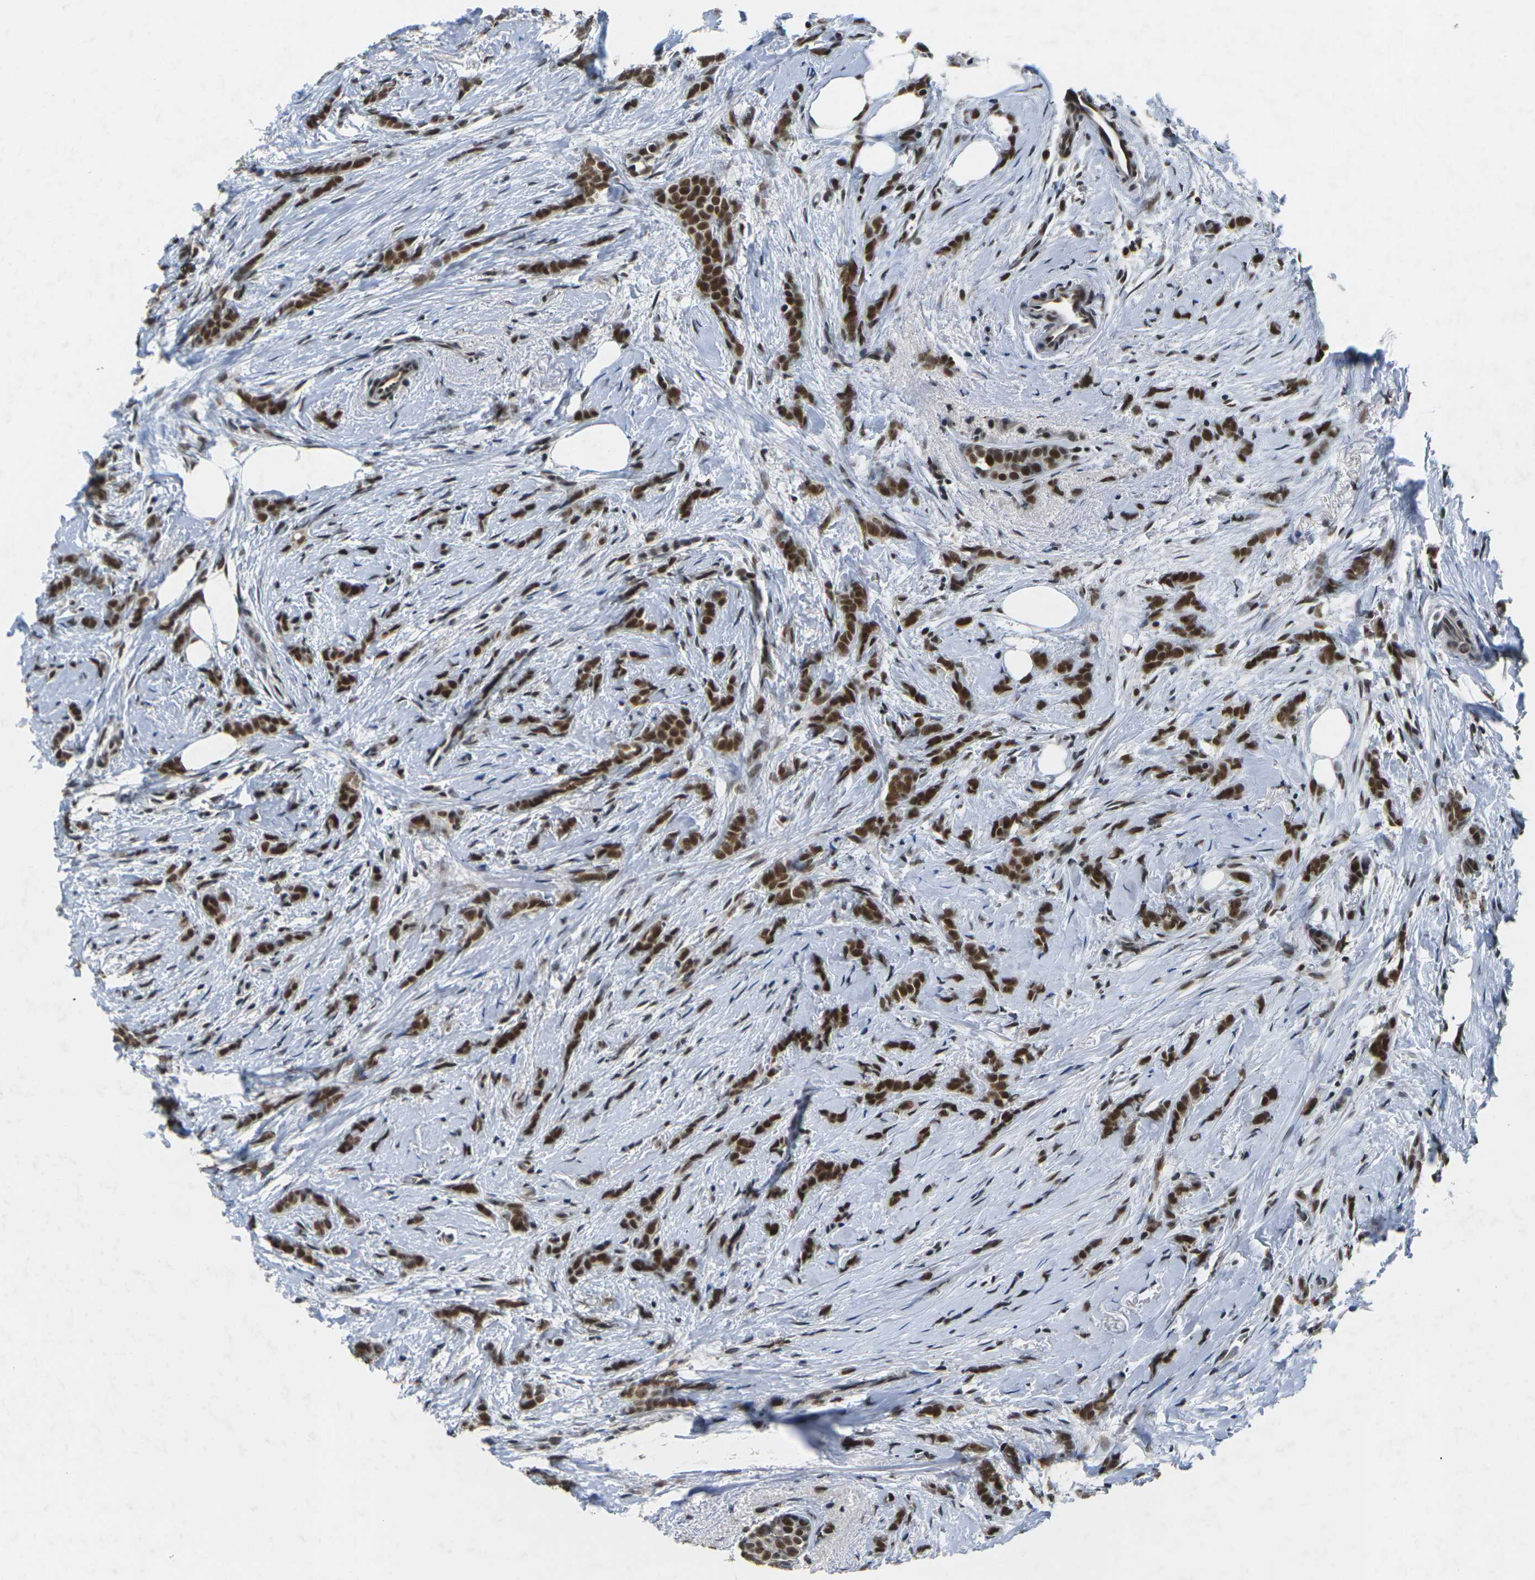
{"staining": {"intensity": "strong", "quantity": ">75%", "location": "nuclear"}, "tissue": "breast cancer", "cell_type": "Tumor cells", "image_type": "cancer", "snomed": [{"axis": "morphology", "description": "Lobular carcinoma, in situ"}, {"axis": "morphology", "description": "Lobular carcinoma"}, {"axis": "topography", "description": "Breast"}], "caption": "Breast cancer (lobular carcinoma in situ) stained for a protein (brown) demonstrates strong nuclear positive expression in approximately >75% of tumor cells.", "gene": "NELFA", "patient": {"sex": "female", "age": 41}}